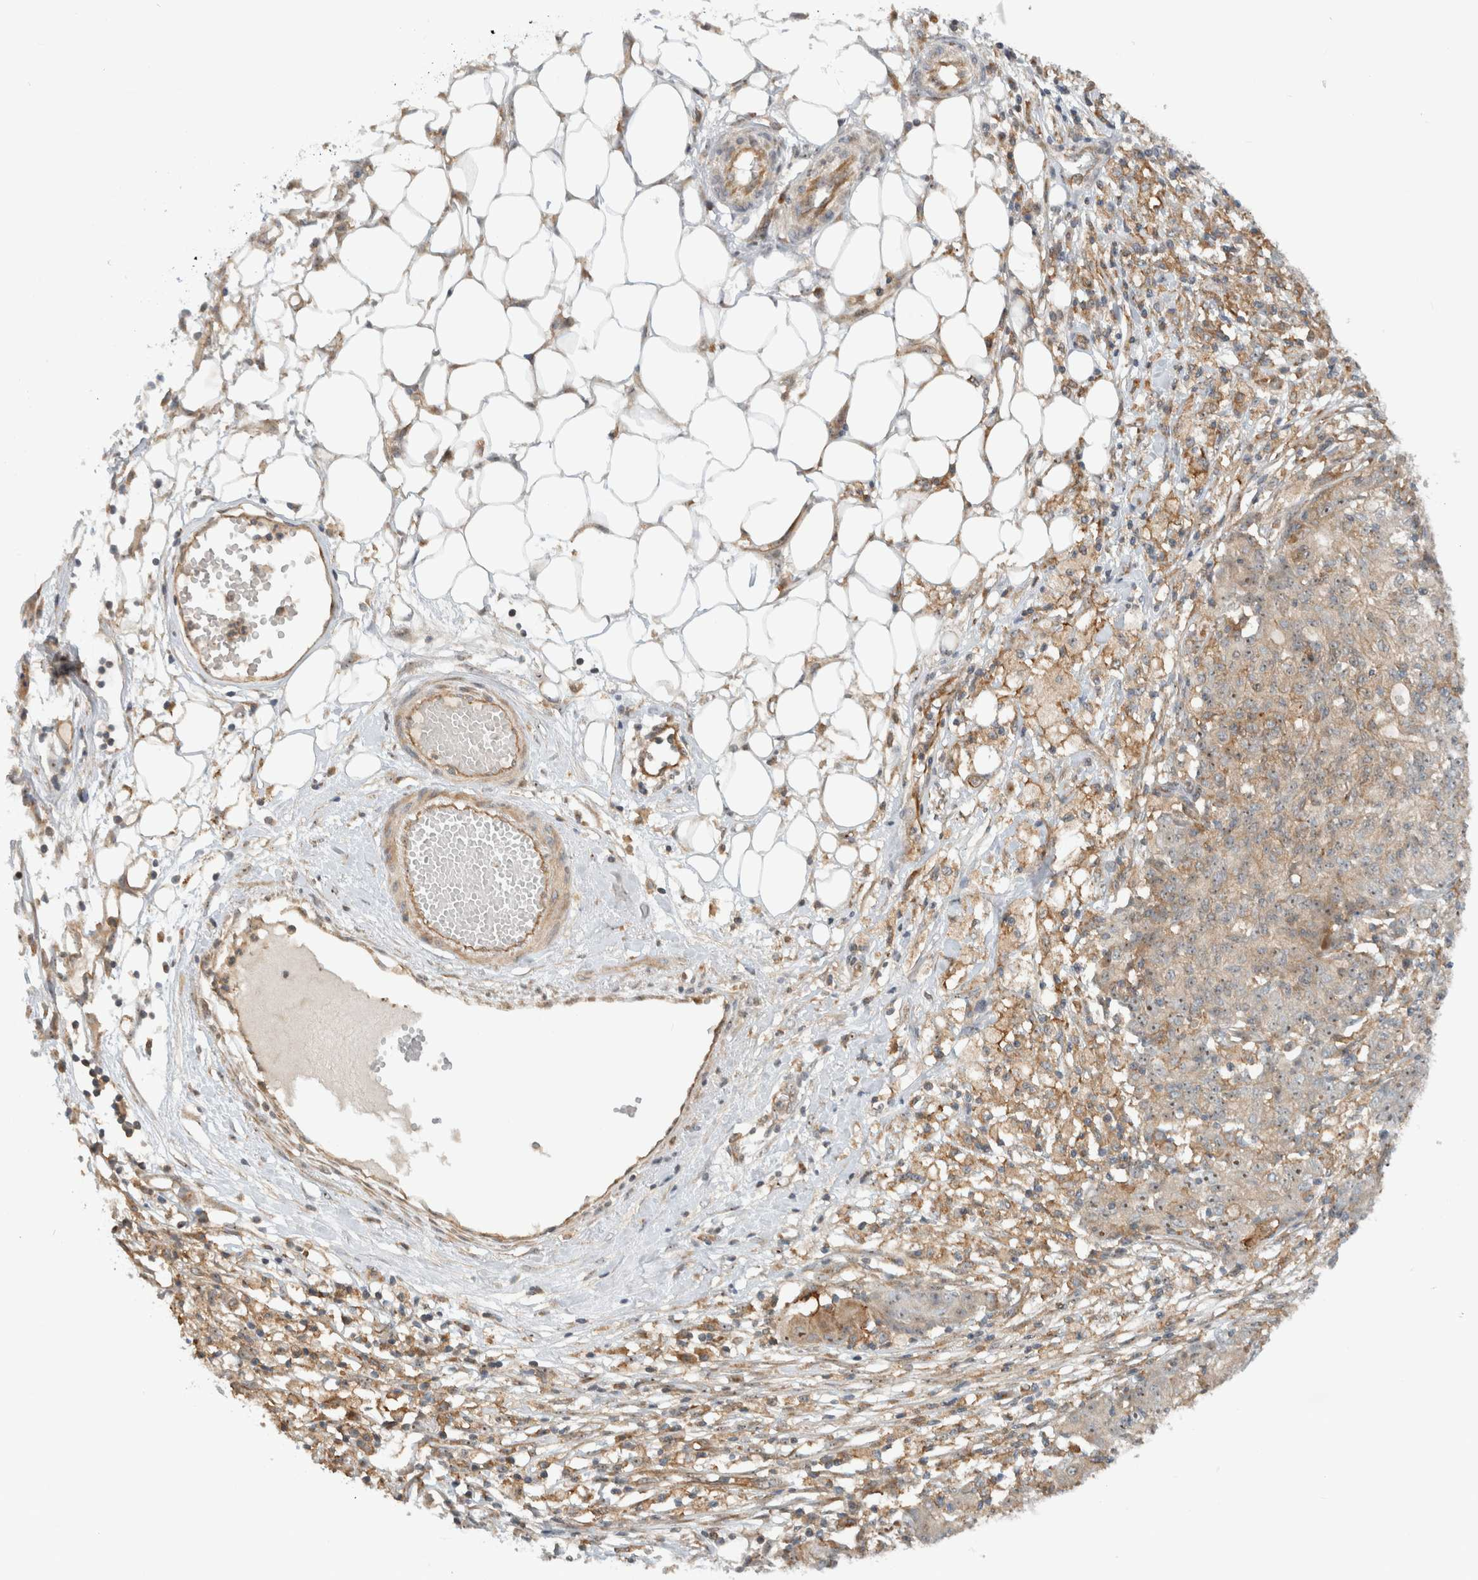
{"staining": {"intensity": "weak", "quantity": "25%-75%", "location": "cytoplasmic/membranous,nuclear"}, "tissue": "ovarian cancer", "cell_type": "Tumor cells", "image_type": "cancer", "snomed": [{"axis": "morphology", "description": "Carcinoma, endometroid"}, {"axis": "topography", "description": "Ovary"}], "caption": "Weak cytoplasmic/membranous and nuclear protein expression is present in approximately 25%-75% of tumor cells in ovarian cancer.", "gene": "WASF2", "patient": {"sex": "female", "age": 42}}